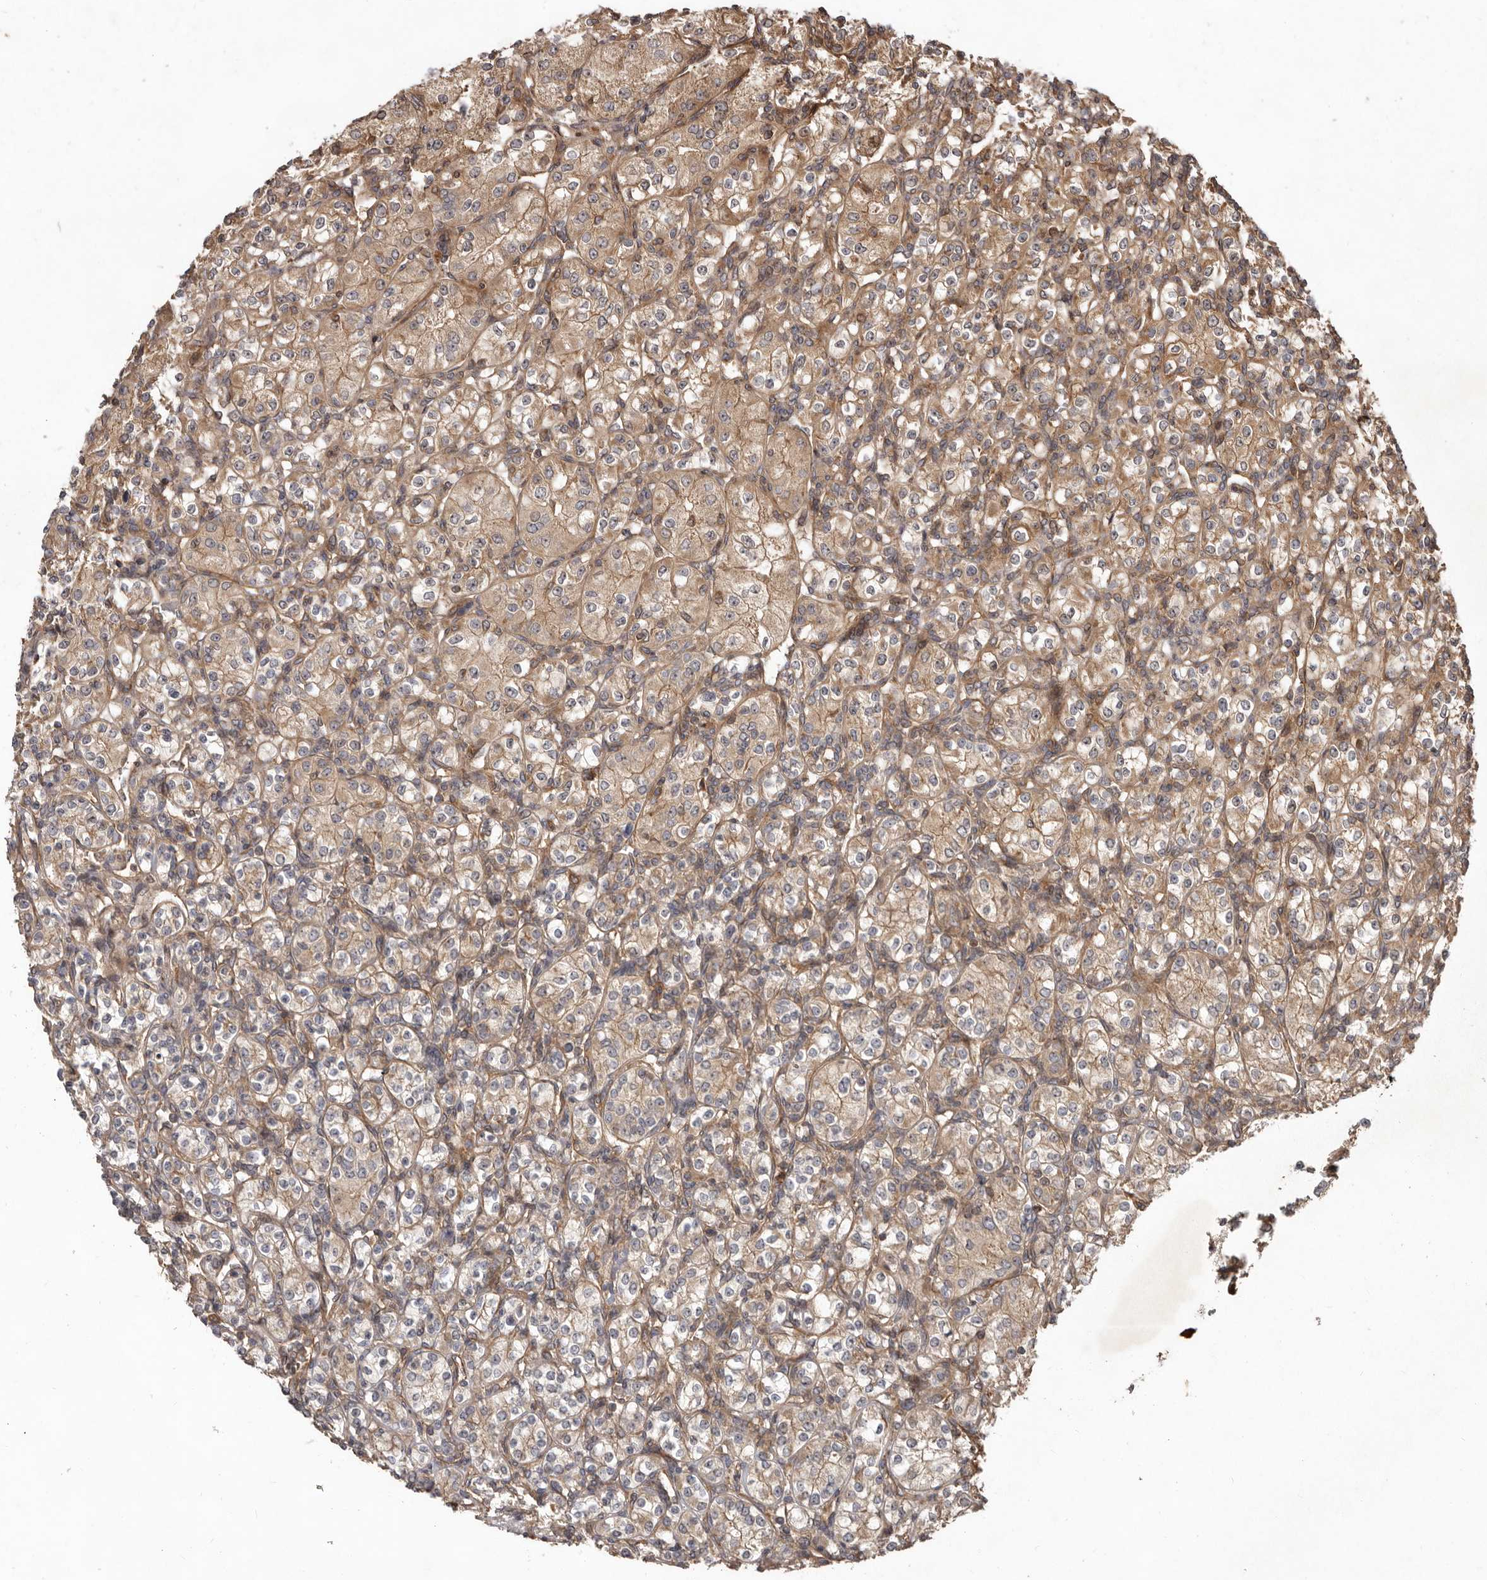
{"staining": {"intensity": "weak", "quantity": ">75%", "location": "cytoplasmic/membranous"}, "tissue": "renal cancer", "cell_type": "Tumor cells", "image_type": "cancer", "snomed": [{"axis": "morphology", "description": "Adenocarcinoma, NOS"}, {"axis": "topography", "description": "Kidney"}], "caption": "This is an image of immunohistochemistry staining of adenocarcinoma (renal), which shows weak expression in the cytoplasmic/membranous of tumor cells.", "gene": "STK36", "patient": {"sex": "male", "age": 77}}